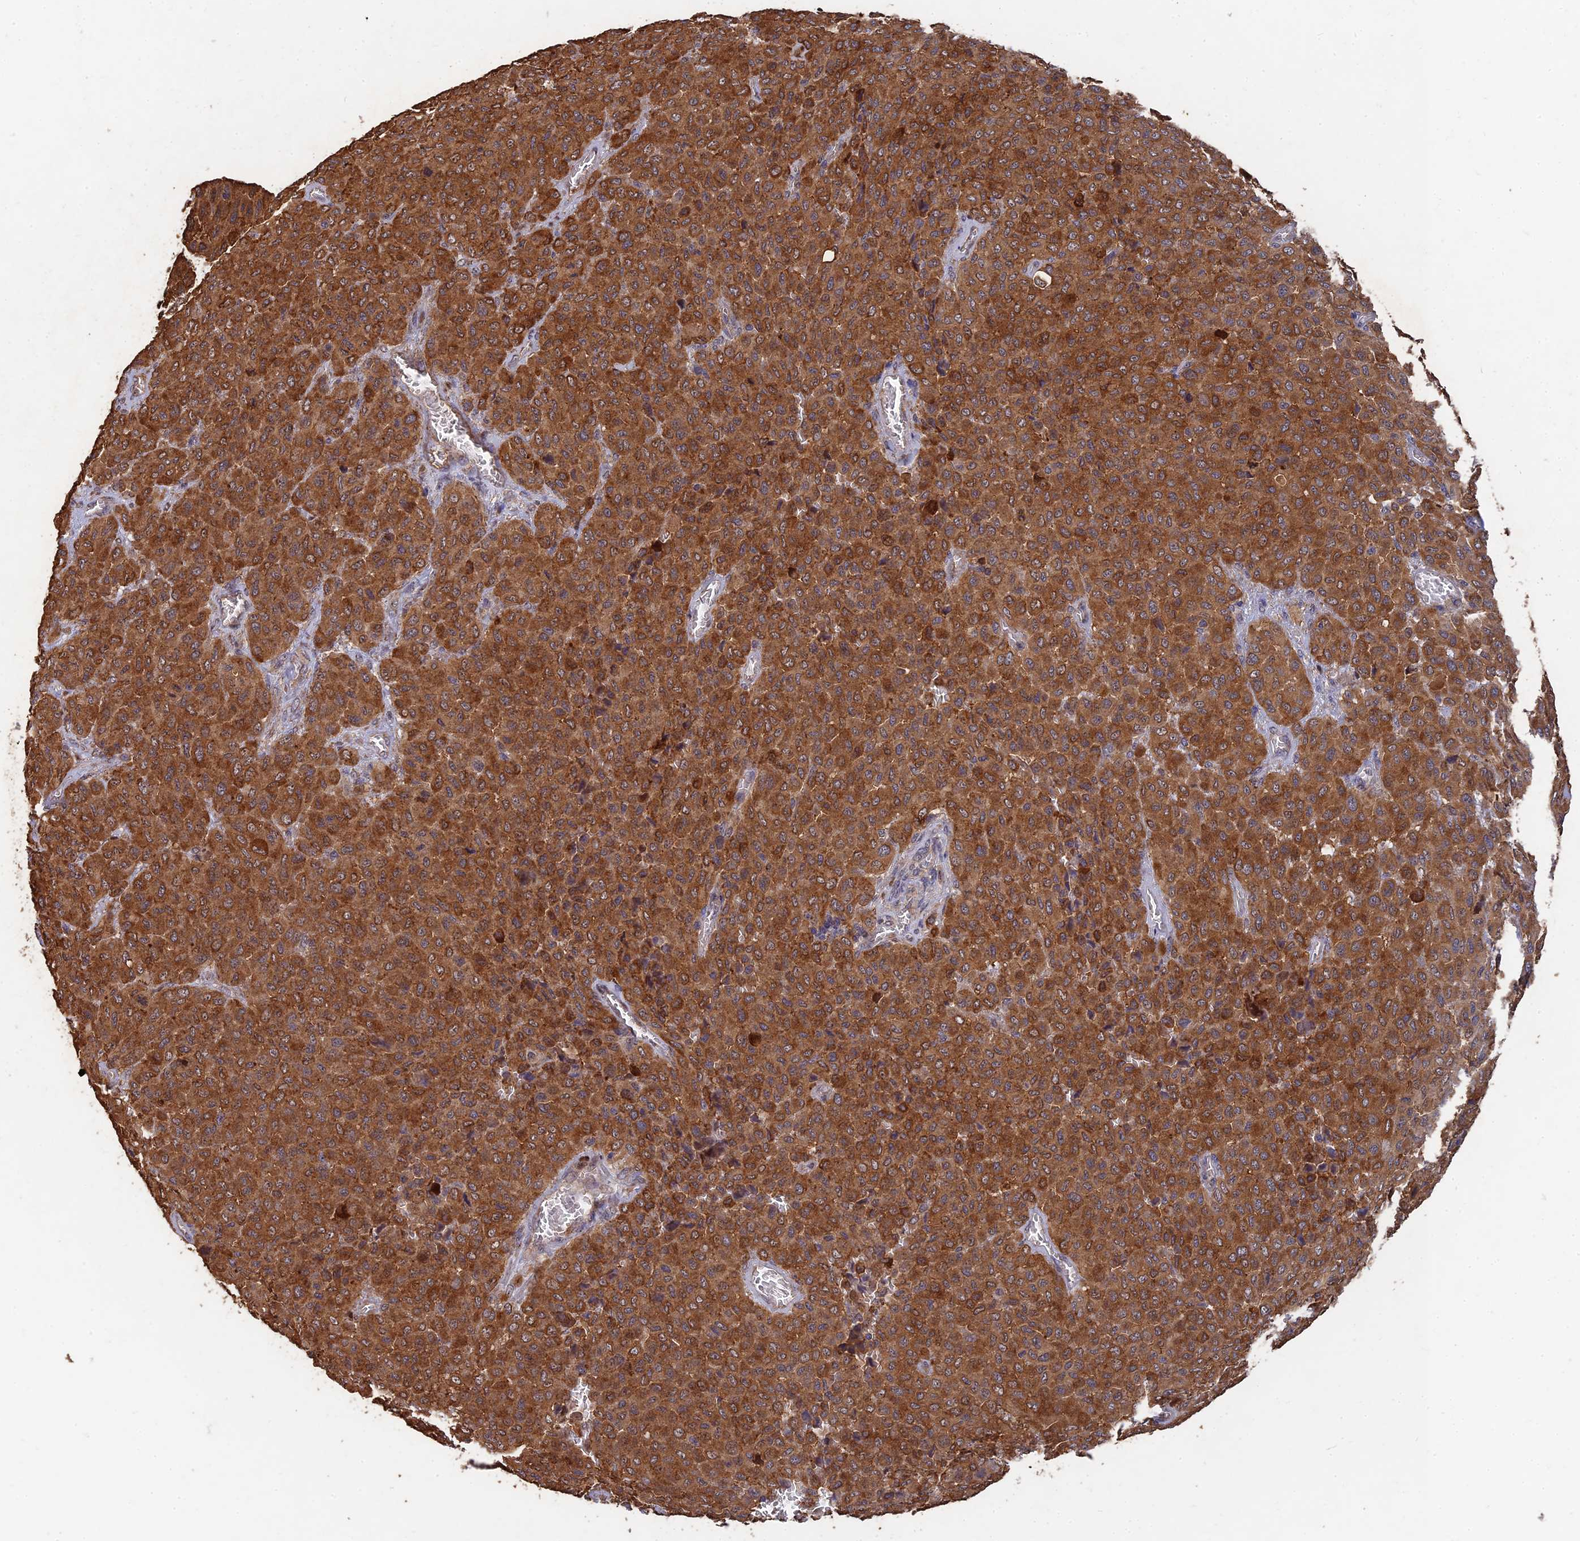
{"staining": {"intensity": "strong", "quantity": ">75%", "location": "cytoplasmic/membranous"}, "tissue": "melanoma", "cell_type": "Tumor cells", "image_type": "cancer", "snomed": [{"axis": "morphology", "description": "Malignant melanoma, Metastatic site"}, {"axis": "topography", "description": "Skin"}], "caption": "Immunohistochemical staining of melanoma shows high levels of strong cytoplasmic/membranous positivity in about >75% of tumor cells.", "gene": "SLC38A11", "patient": {"sex": "female", "age": 81}}